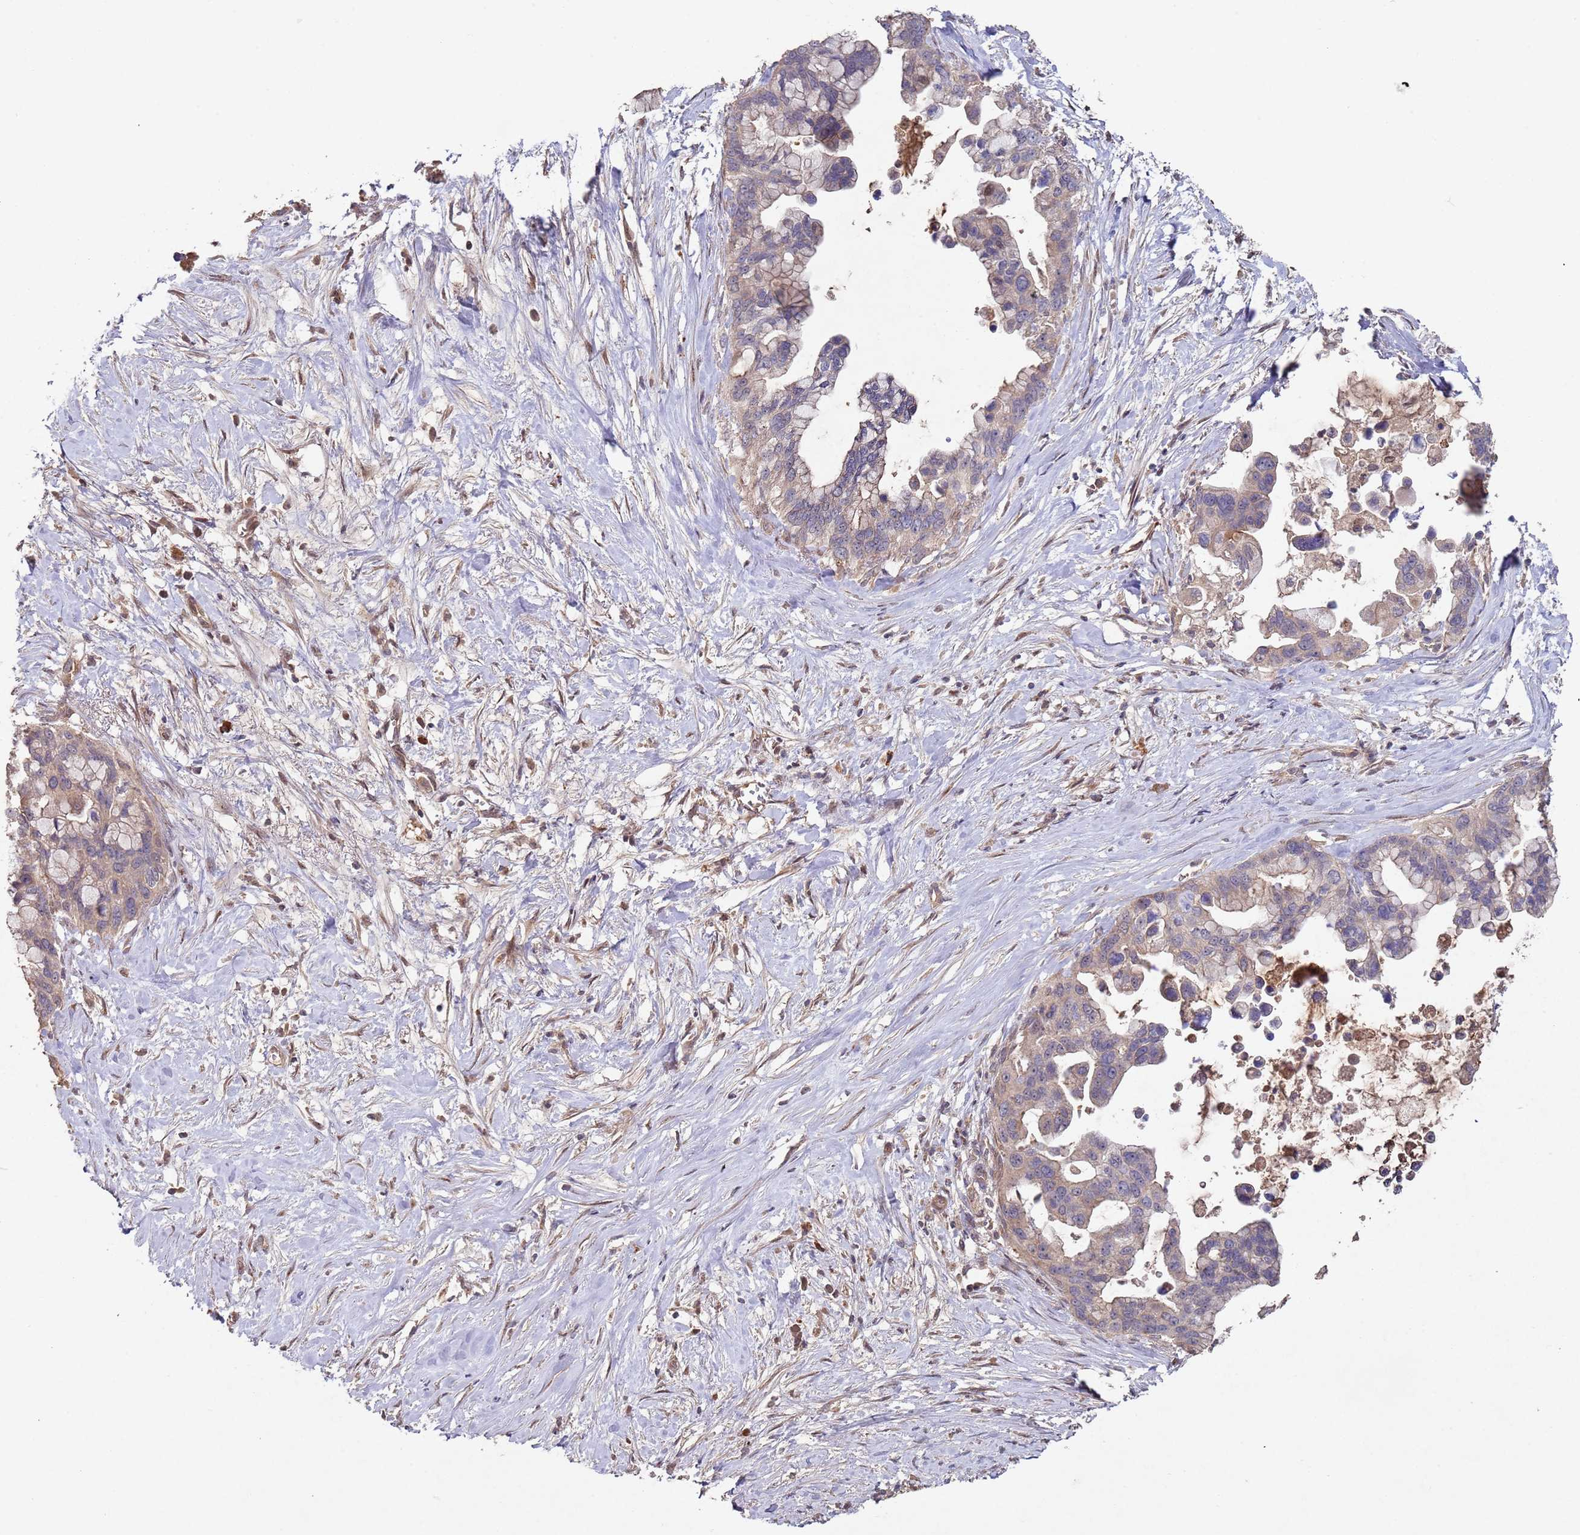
{"staining": {"intensity": "weak", "quantity": "25%-75%", "location": "cytoplasmic/membranous"}, "tissue": "pancreatic cancer", "cell_type": "Tumor cells", "image_type": "cancer", "snomed": [{"axis": "morphology", "description": "Adenocarcinoma, NOS"}, {"axis": "topography", "description": "Pancreas"}], "caption": "An immunohistochemistry (IHC) histopathology image of tumor tissue is shown. Protein staining in brown shows weak cytoplasmic/membranous positivity in pancreatic adenocarcinoma within tumor cells.", "gene": "KANSL1L", "patient": {"sex": "female", "age": 83}}